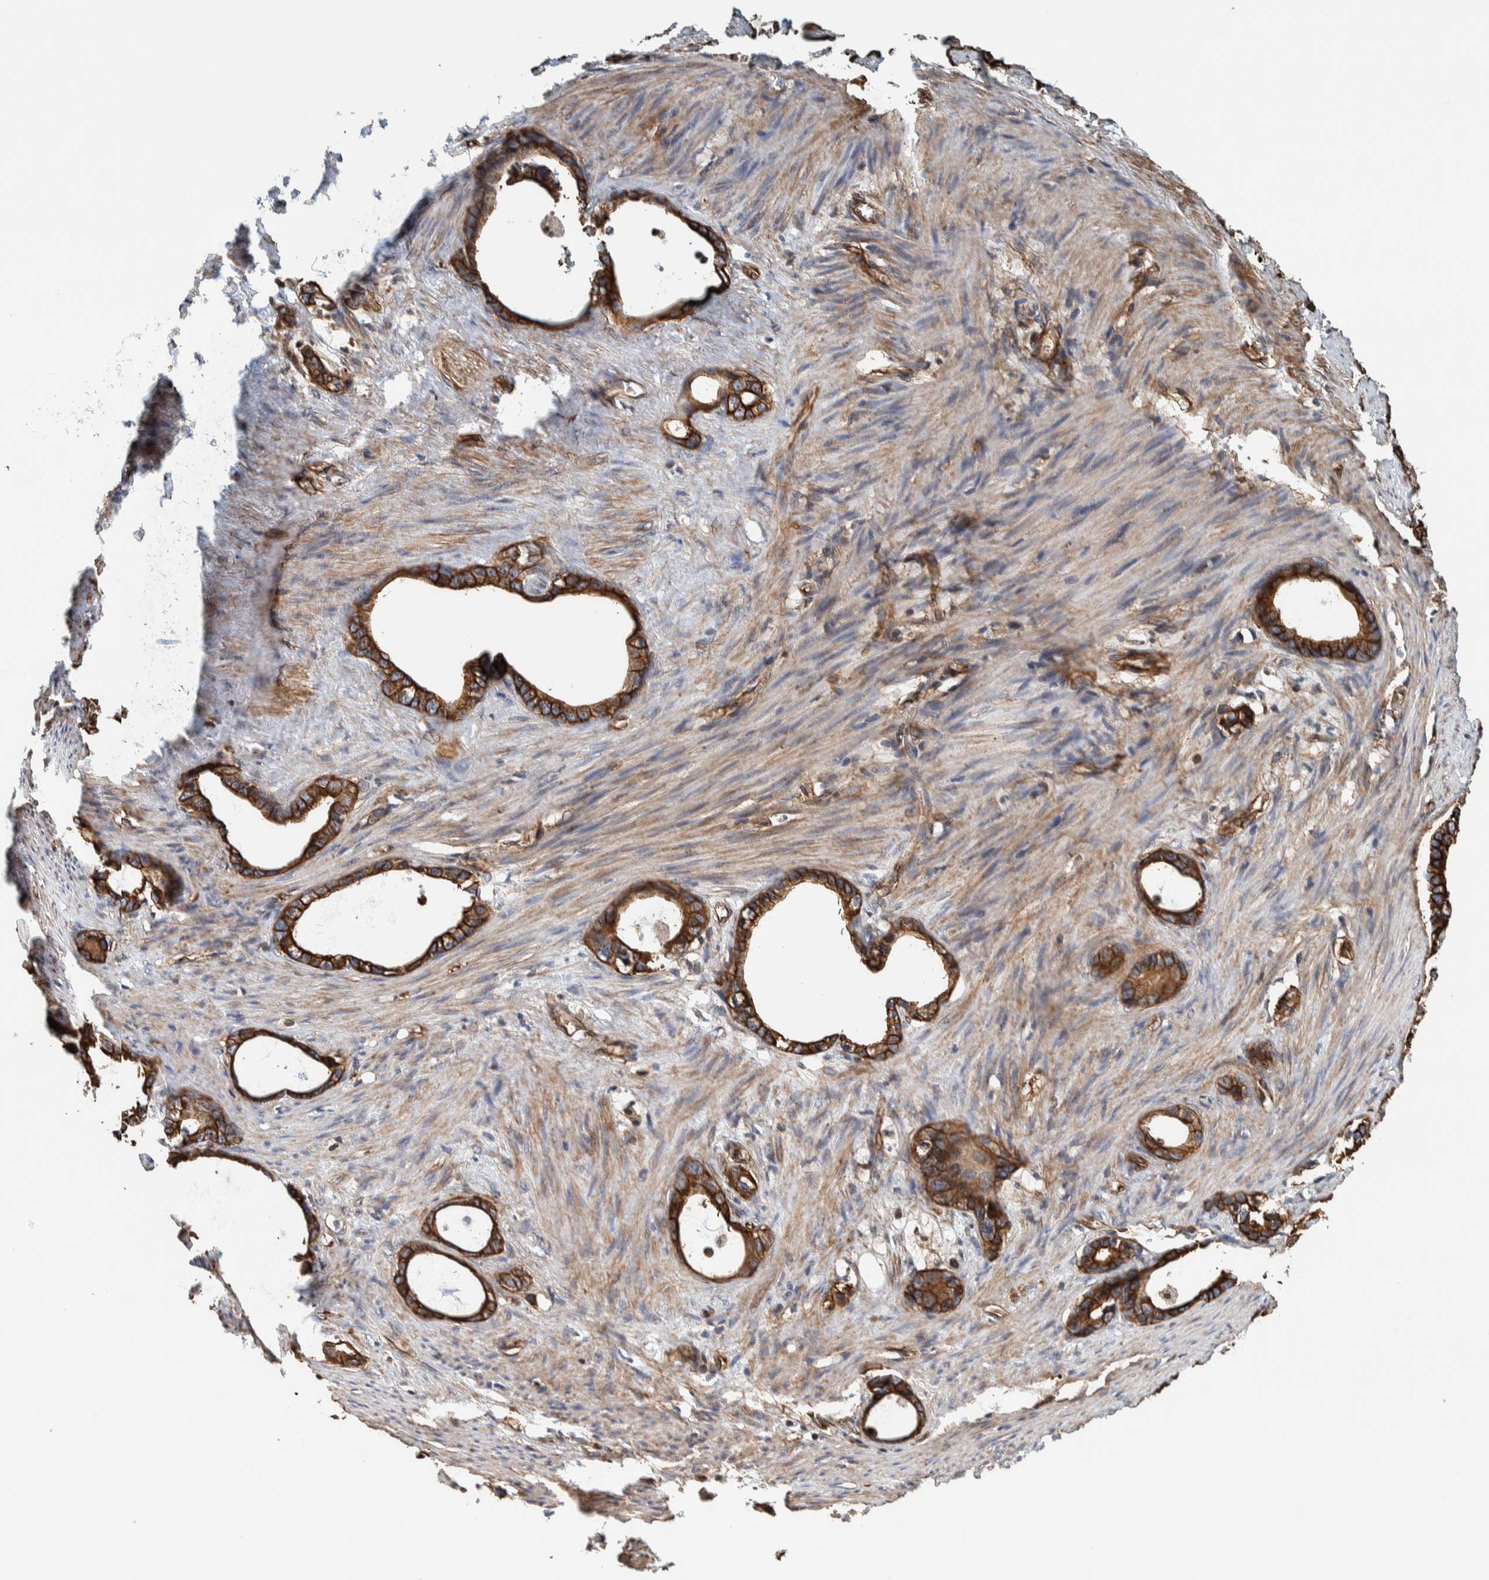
{"staining": {"intensity": "strong", "quantity": ">75%", "location": "cytoplasmic/membranous"}, "tissue": "stomach cancer", "cell_type": "Tumor cells", "image_type": "cancer", "snomed": [{"axis": "morphology", "description": "Adenocarcinoma, NOS"}, {"axis": "topography", "description": "Stomach"}], "caption": "Protein analysis of stomach adenocarcinoma tissue demonstrates strong cytoplasmic/membranous staining in approximately >75% of tumor cells.", "gene": "PKD1L1", "patient": {"sex": "female", "age": 75}}